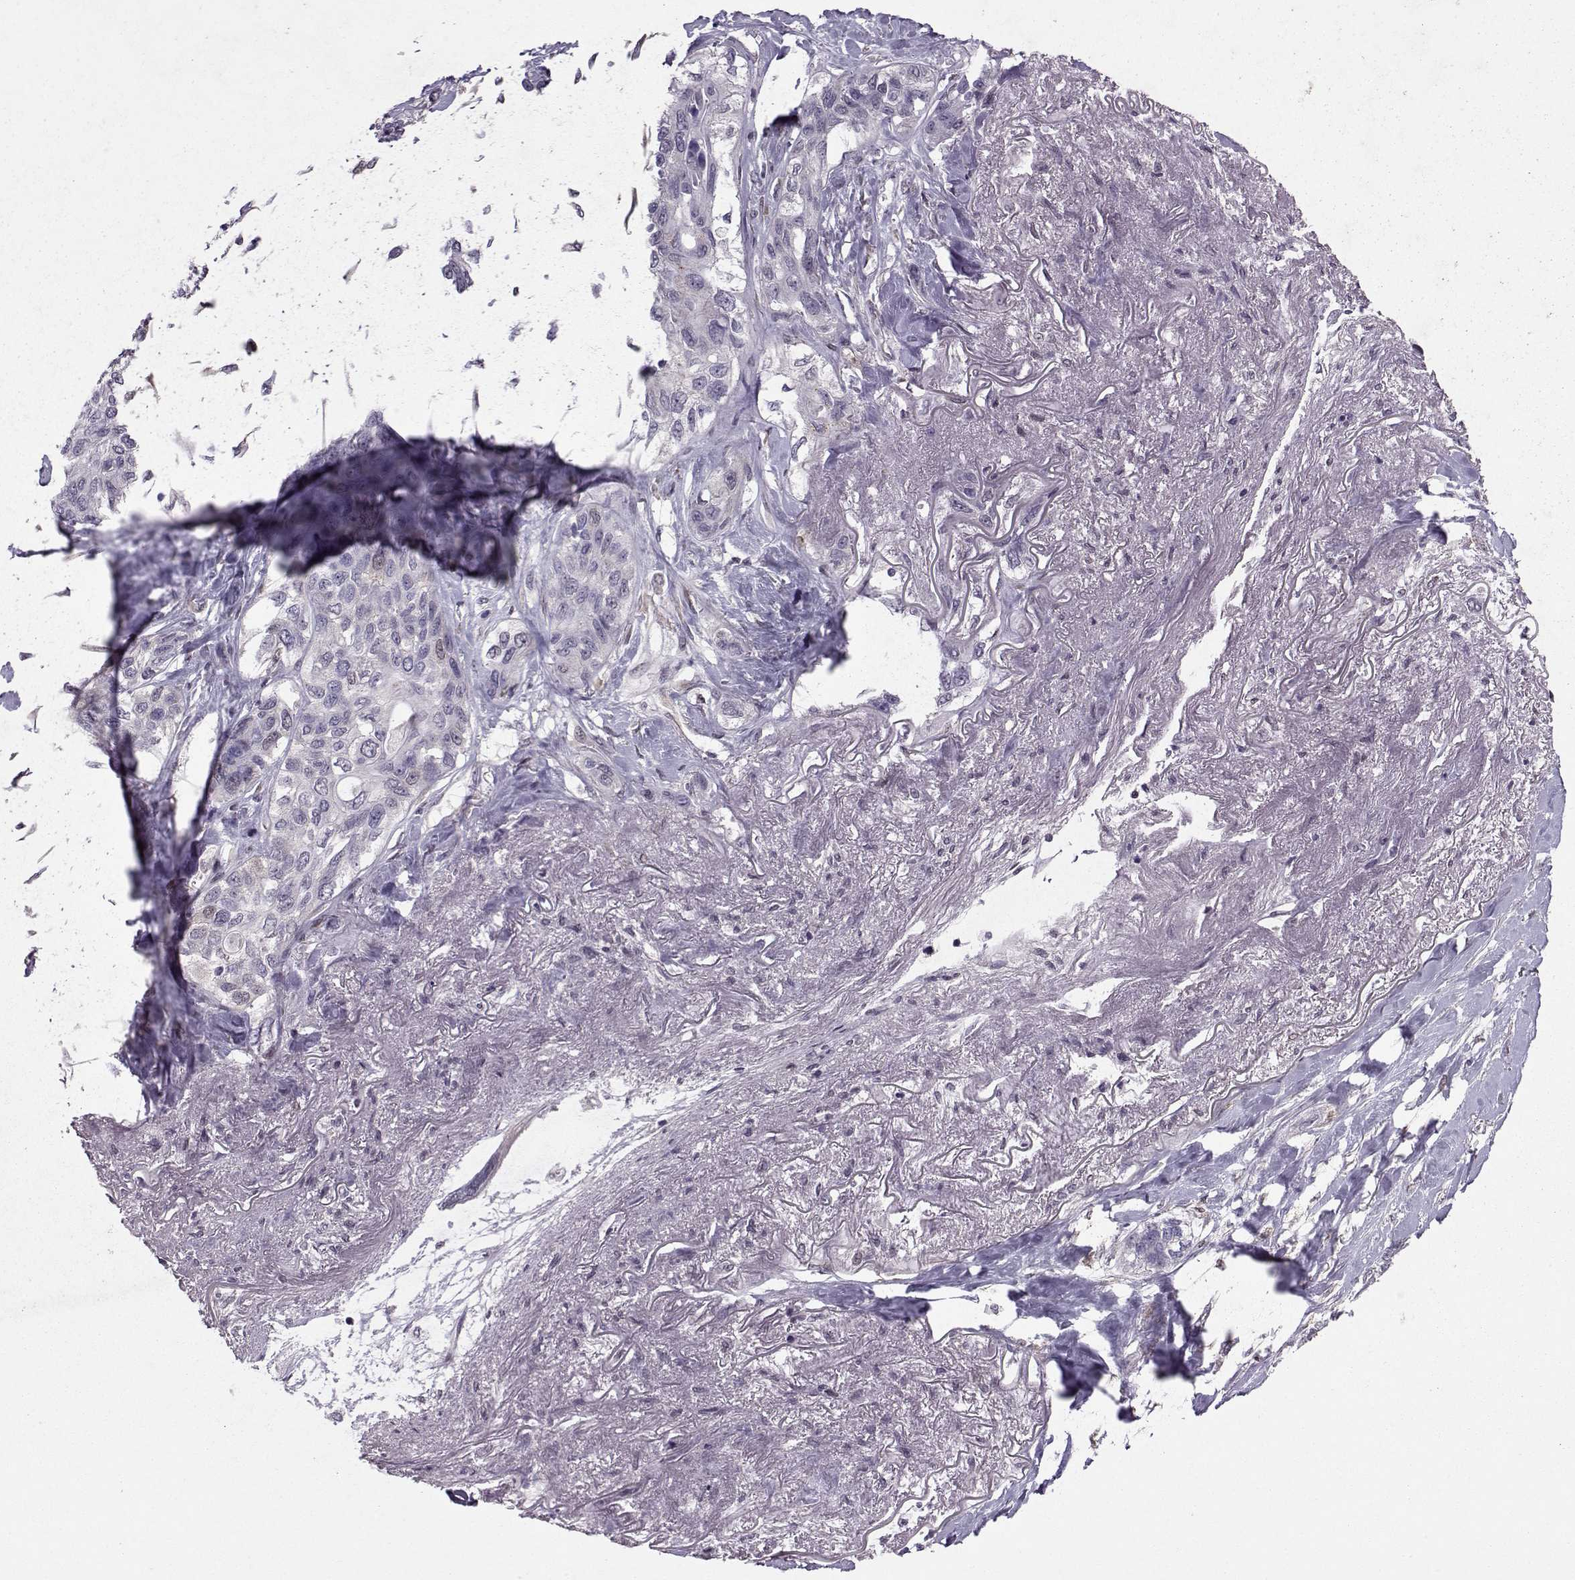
{"staining": {"intensity": "negative", "quantity": "none", "location": "none"}, "tissue": "lung cancer", "cell_type": "Tumor cells", "image_type": "cancer", "snomed": [{"axis": "morphology", "description": "Squamous cell carcinoma, NOS"}, {"axis": "topography", "description": "Lung"}], "caption": "Lung cancer stained for a protein using immunohistochemistry (IHC) shows no staining tumor cells.", "gene": "CDK4", "patient": {"sex": "female", "age": 70}}